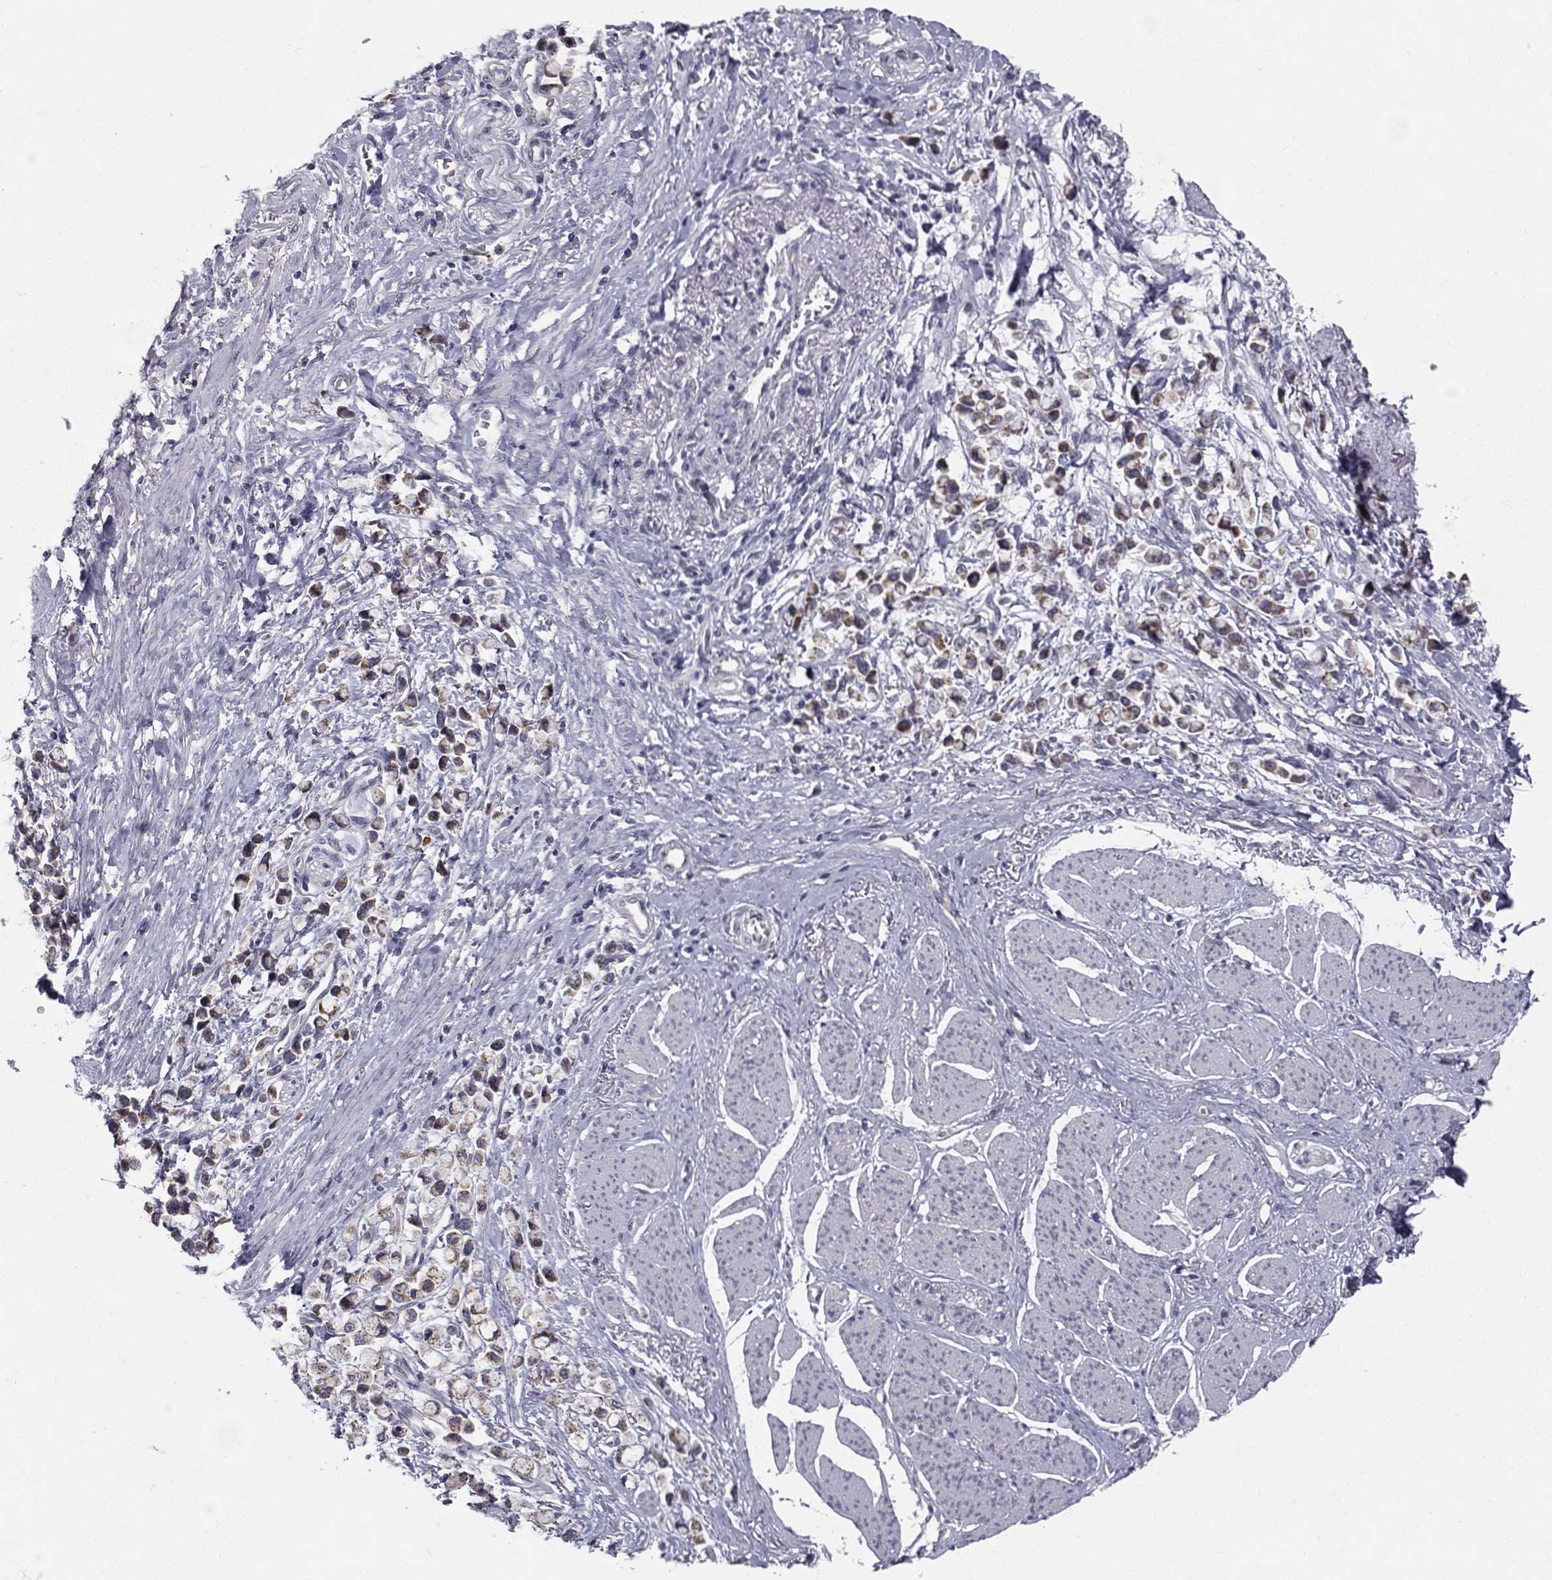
{"staining": {"intensity": "moderate", "quantity": "25%-75%", "location": "cytoplasmic/membranous"}, "tissue": "stomach cancer", "cell_type": "Tumor cells", "image_type": "cancer", "snomed": [{"axis": "morphology", "description": "Adenocarcinoma, NOS"}, {"axis": "topography", "description": "Stomach"}], "caption": "Protein expression analysis of stomach adenocarcinoma displays moderate cytoplasmic/membranous staining in approximately 25%-75% of tumor cells. (IHC, brightfield microscopy, high magnification).", "gene": "CLIC6", "patient": {"sex": "female", "age": 81}}